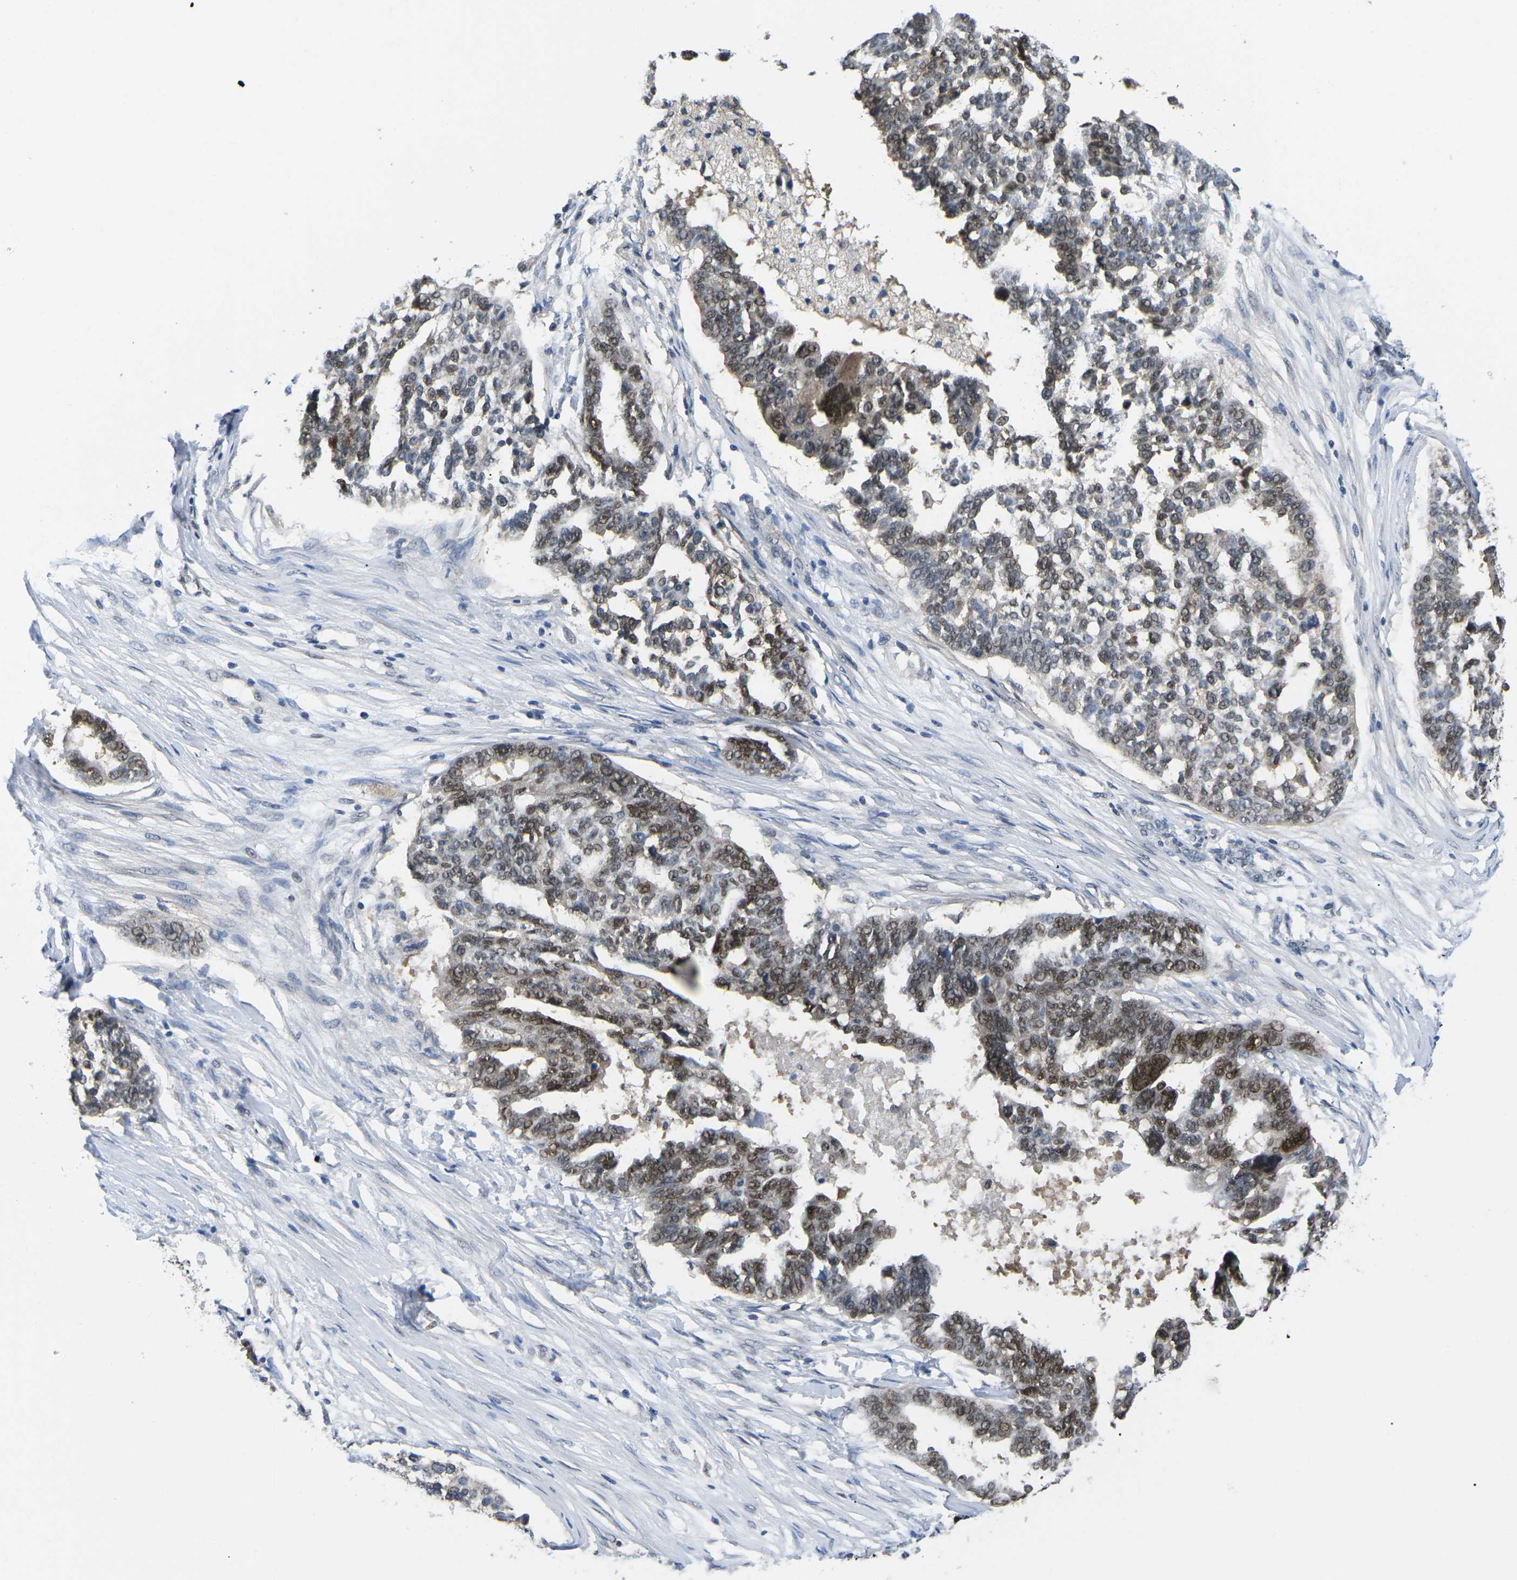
{"staining": {"intensity": "moderate", "quantity": ">75%", "location": "nuclear"}, "tissue": "ovarian cancer", "cell_type": "Tumor cells", "image_type": "cancer", "snomed": [{"axis": "morphology", "description": "Cystadenocarcinoma, serous, NOS"}, {"axis": "topography", "description": "Ovary"}], "caption": "Immunohistochemical staining of ovarian cancer shows medium levels of moderate nuclear expression in approximately >75% of tumor cells. (brown staining indicates protein expression, while blue staining denotes nuclei).", "gene": "UBA7", "patient": {"sex": "female", "age": 59}}